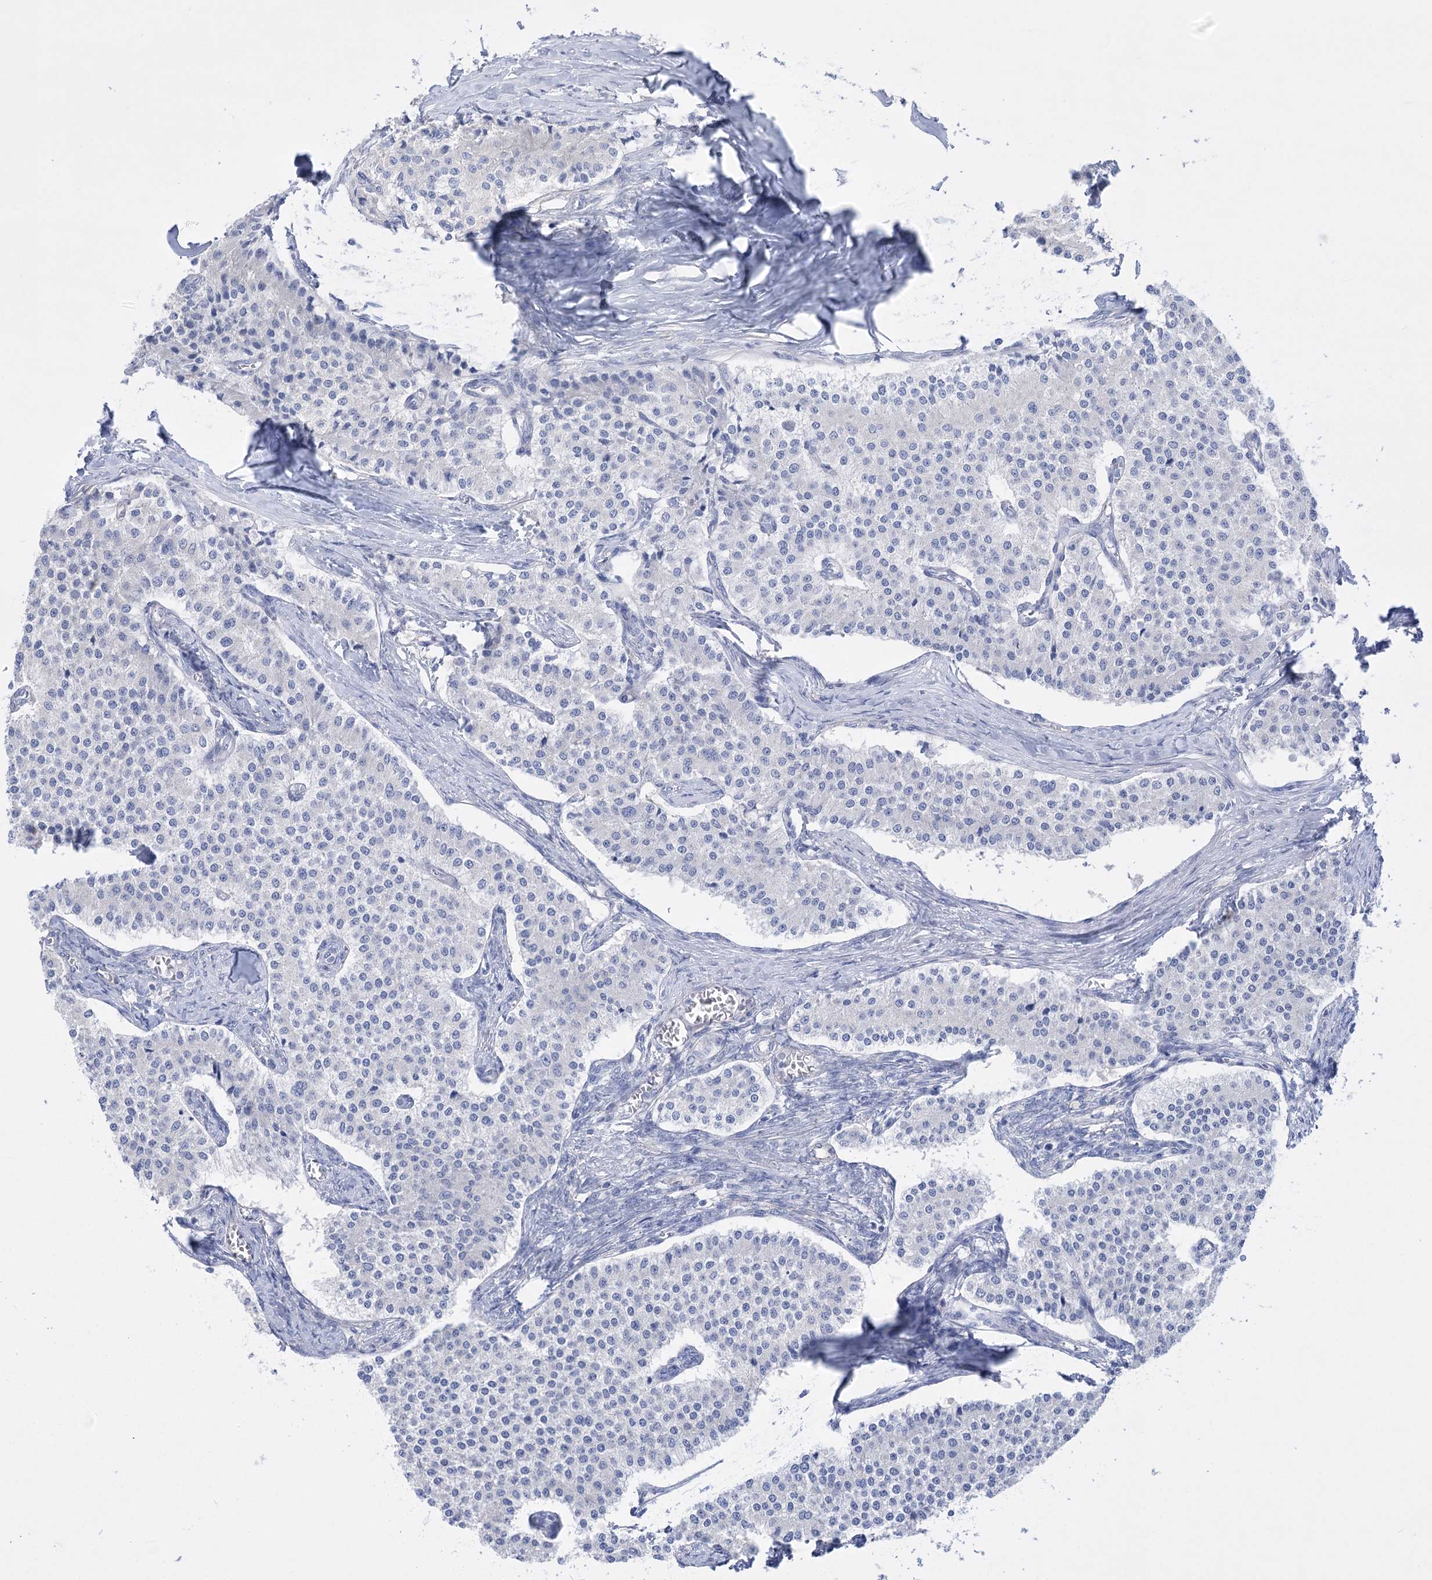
{"staining": {"intensity": "negative", "quantity": "none", "location": "none"}, "tissue": "carcinoid", "cell_type": "Tumor cells", "image_type": "cancer", "snomed": [{"axis": "morphology", "description": "Carcinoid, malignant, NOS"}, {"axis": "topography", "description": "Colon"}], "caption": "IHC of human carcinoid displays no staining in tumor cells. Brightfield microscopy of immunohistochemistry (IHC) stained with DAB (brown) and hematoxylin (blue), captured at high magnification.", "gene": "LRRC34", "patient": {"sex": "female", "age": 52}}